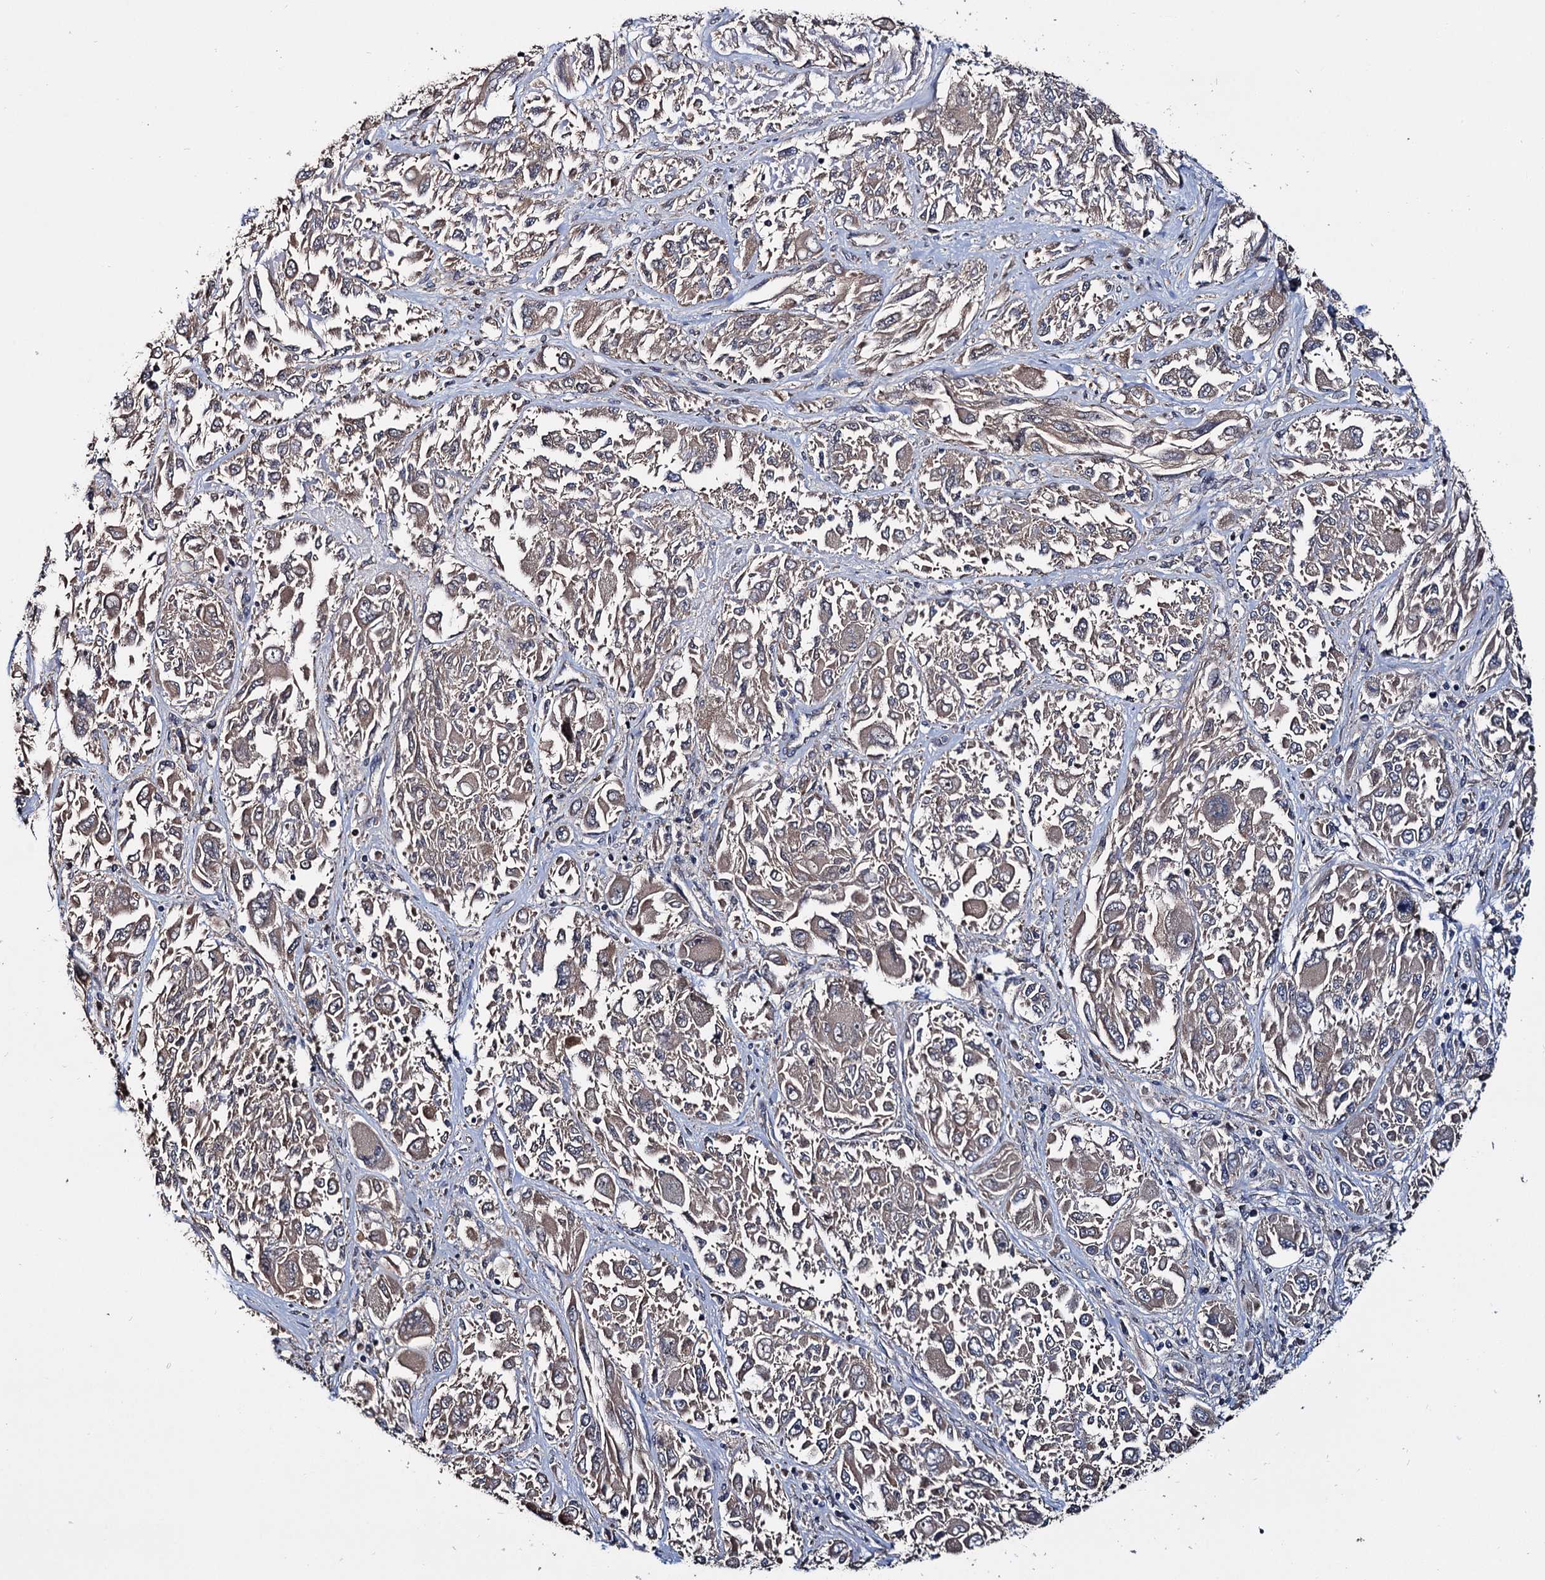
{"staining": {"intensity": "weak", "quantity": "<25%", "location": "cytoplasmic/membranous"}, "tissue": "melanoma", "cell_type": "Tumor cells", "image_type": "cancer", "snomed": [{"axis": "morphology", "description": "Malignant melanoma, NOS"}, {"axis": "topography", "description": "Skin"}], "caption": "A high-resolution micrograph shows immunohistochemistry (IHC) staining of melanoma, which displays no significant positivity in tumor cells.", "gene": "CEP192", "patient": {"sex": "female", "age": 91}}